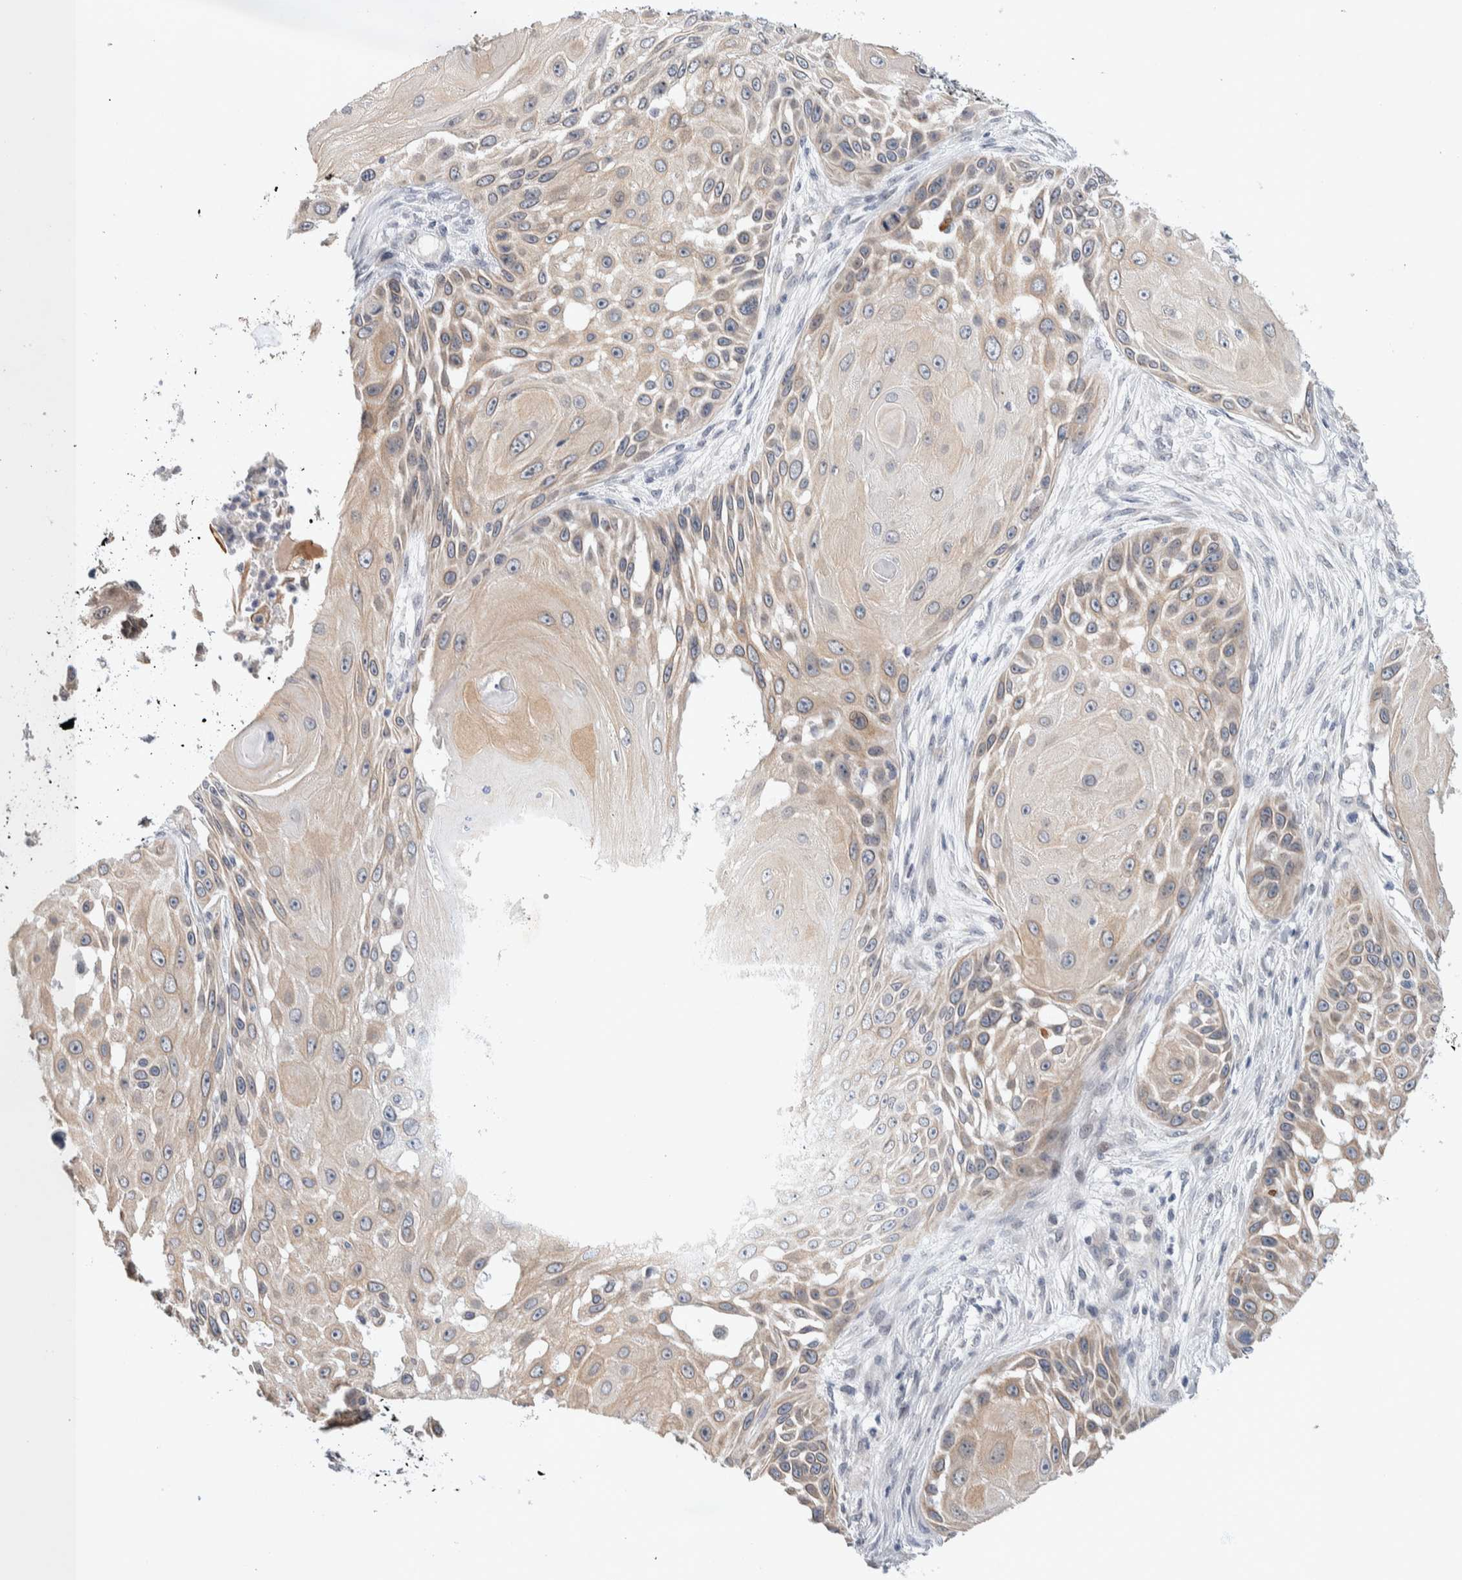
{"staining": {"intensity": "weak", "quantity": "25%-75%", "location": "cytoplasmic/membranous"}, "tissue": "skin cancer", "cell_type": "Tumor cells", "image_type": "cancer", "snomed": [{"axis": "morphology", "description": "Squamous cell carcinoma, NOS"}, {"axis": "topography", "description": "Skin"}], "caption": "Skin squamous cell carcinoma tissue reveals weak cytoplasmic/membranous staining in about 25%-75% of tumor cells Immunohistochemistry stains the protein of interest in brown and the nuclei are stained blue.", "gene": "CRAT", "patient": {"sex": "female", "age": 44}}